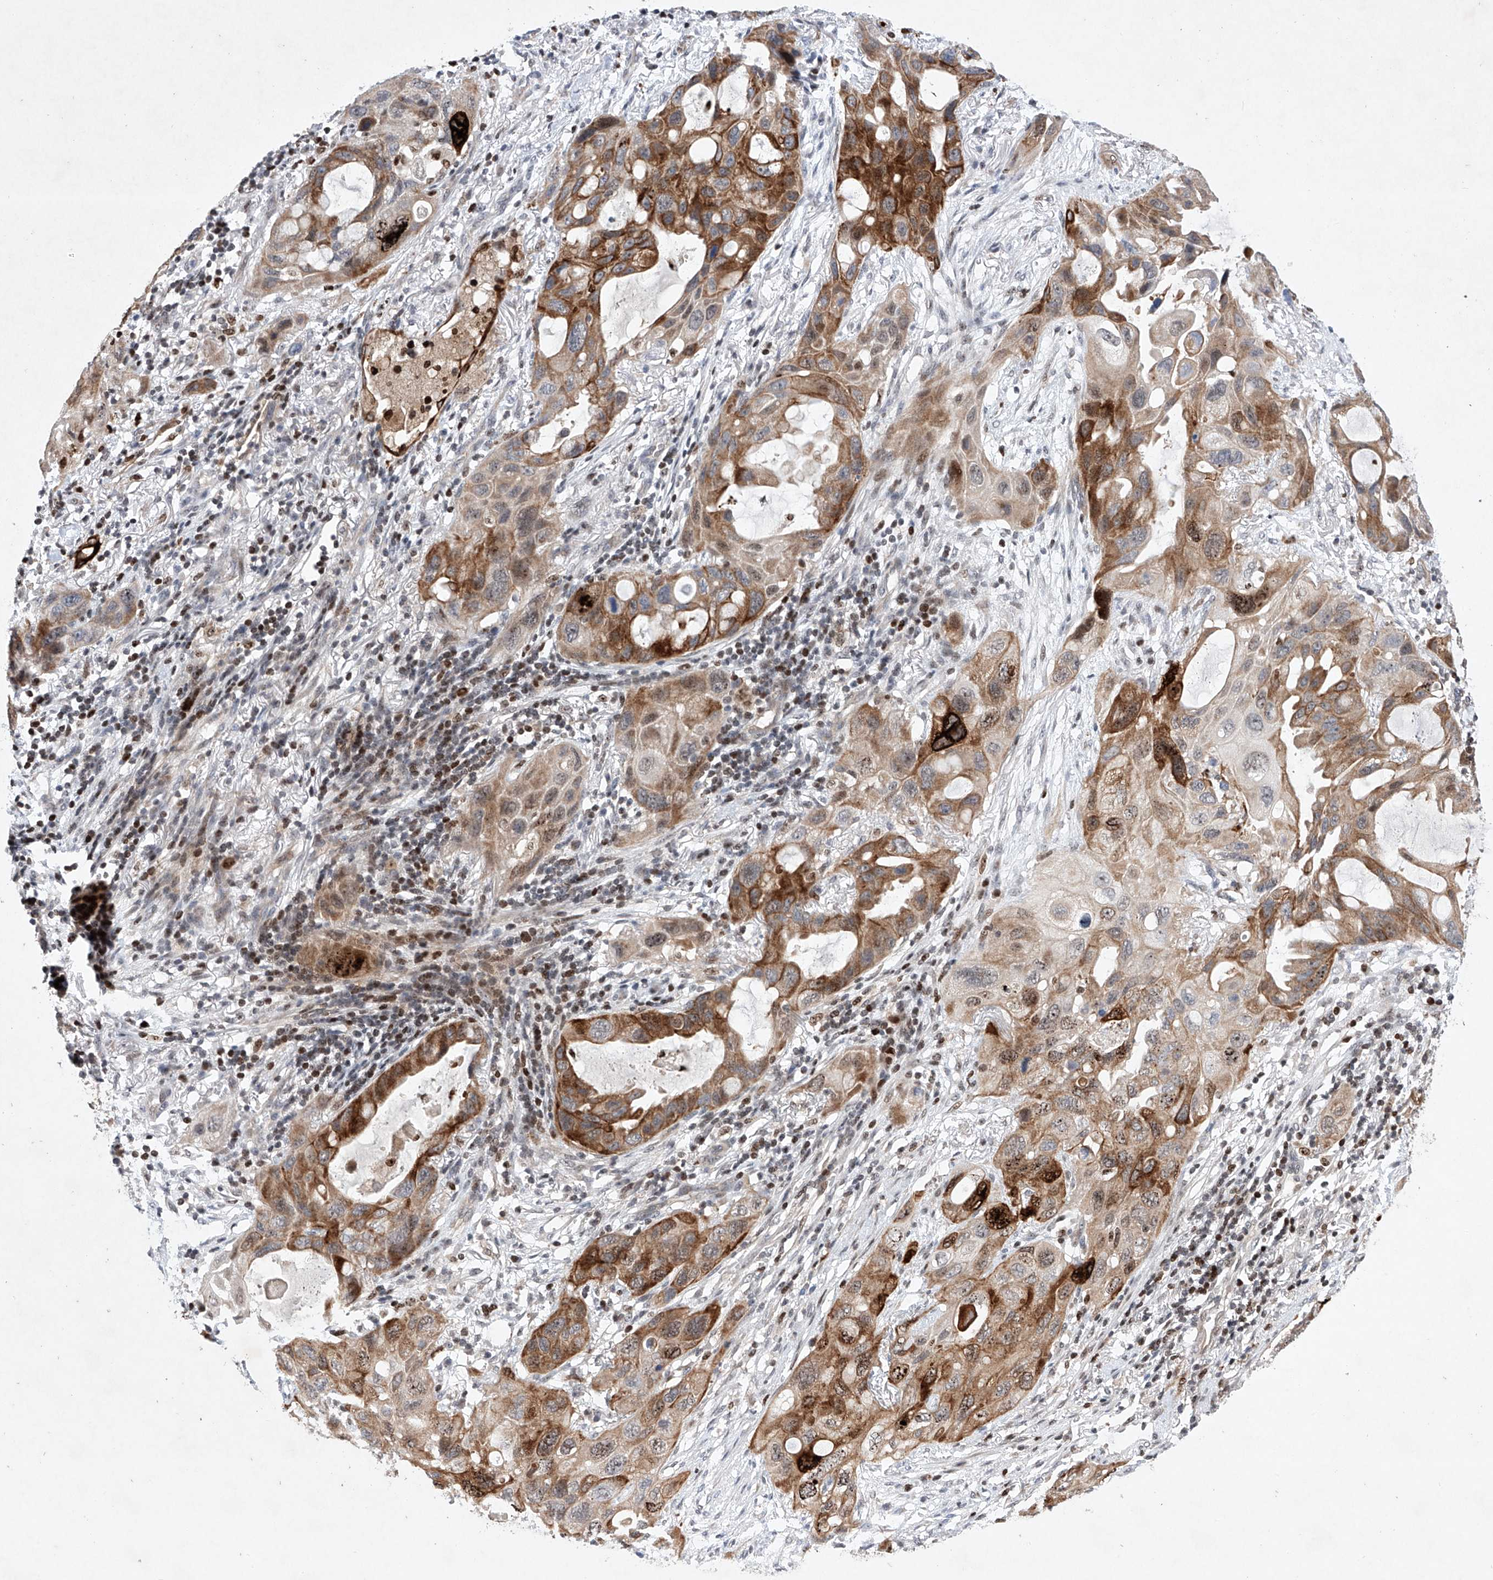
{"staining": {"intensity": "strong", "quantity": "<25%", "location": "cytoplasmic/membranous,nuclear"}, "tissue": "lung cancer", "cell_type": "Tumor cells", "image_type": "cancer", "snomed": [{"axis": "morphology", "description": "Squamous cell carcinoma, NOS"}, {"axis": "topography", "description": "Lung"}], "caption": "Squamous cell carcinoma (lung) stained with DAB (3,3'-diaminobenzidine) immunohistochemistry (IHC) shows medium levels of strong cytoplasmic/membranous and nuclear expression in about <25% of tumor cells.", "gene": "AFG1L", "patient": {"sex": "female", "age": 73}}